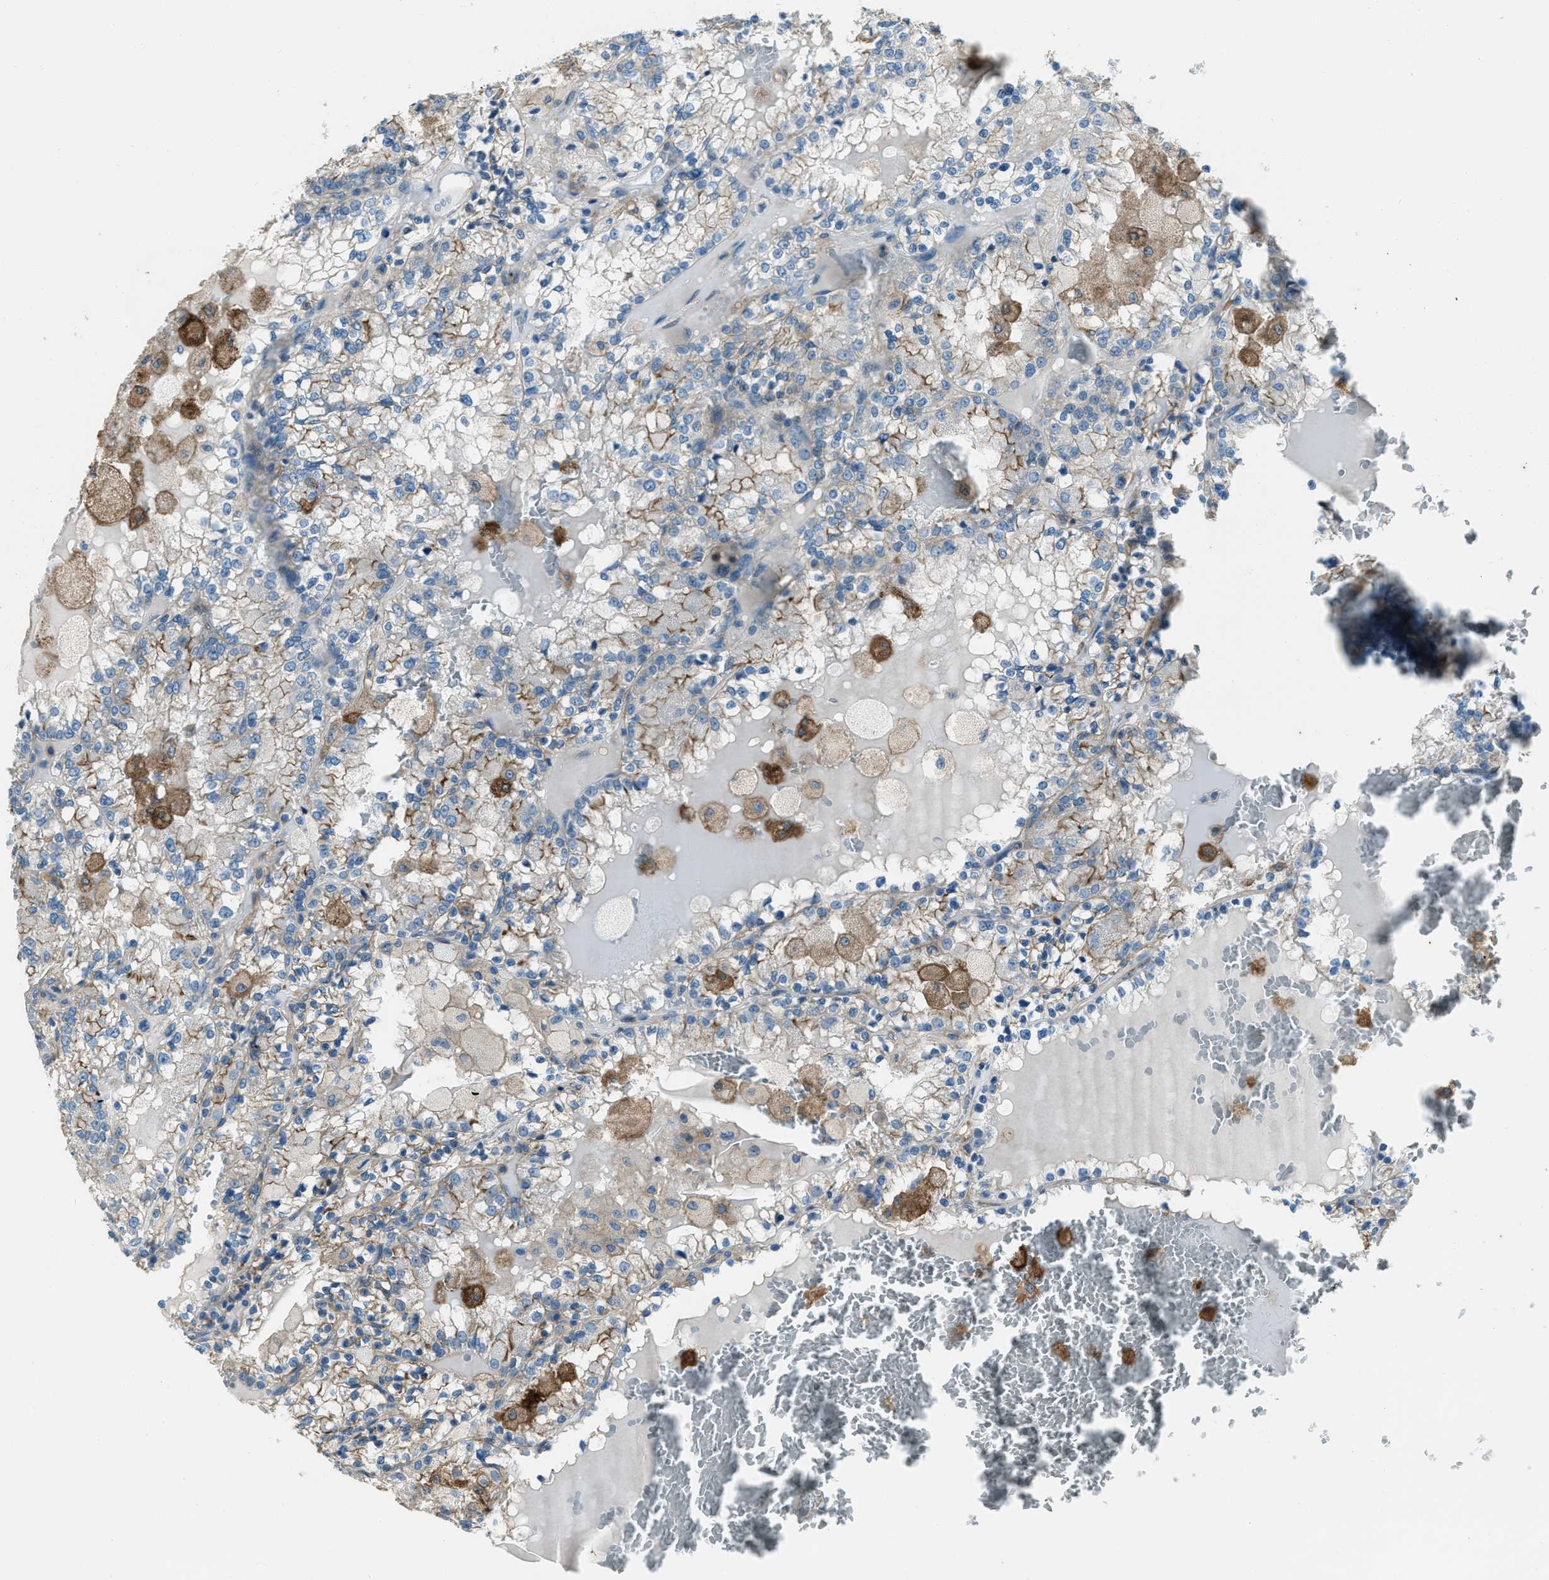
{"staining": {"intensity": "moderate", "quantity": "<25%", "location": "cytoplasmic/membranous"}, "tissue": "renal cancer", "cell_type": "Tumor cells", "image_type": "cancer", "snomed": [{"axis": "morphology", "description": "Adenocarcinoma, NOS"}, {"axis": "topography", "description": "Kidney"}], "caption": "Immunohistochemistry (IHC) histopathology image of neoplastic tissue: renal cancer stained using immunohistochemistry reveals low levels of moderate protein expression localized specifically in the cytoplasmic/membranous of tumor cells, appearing as a cytoplasmic/membranous brown color.", "gene": "SVIL", "patient": {"sex": "female", "age": 56}}